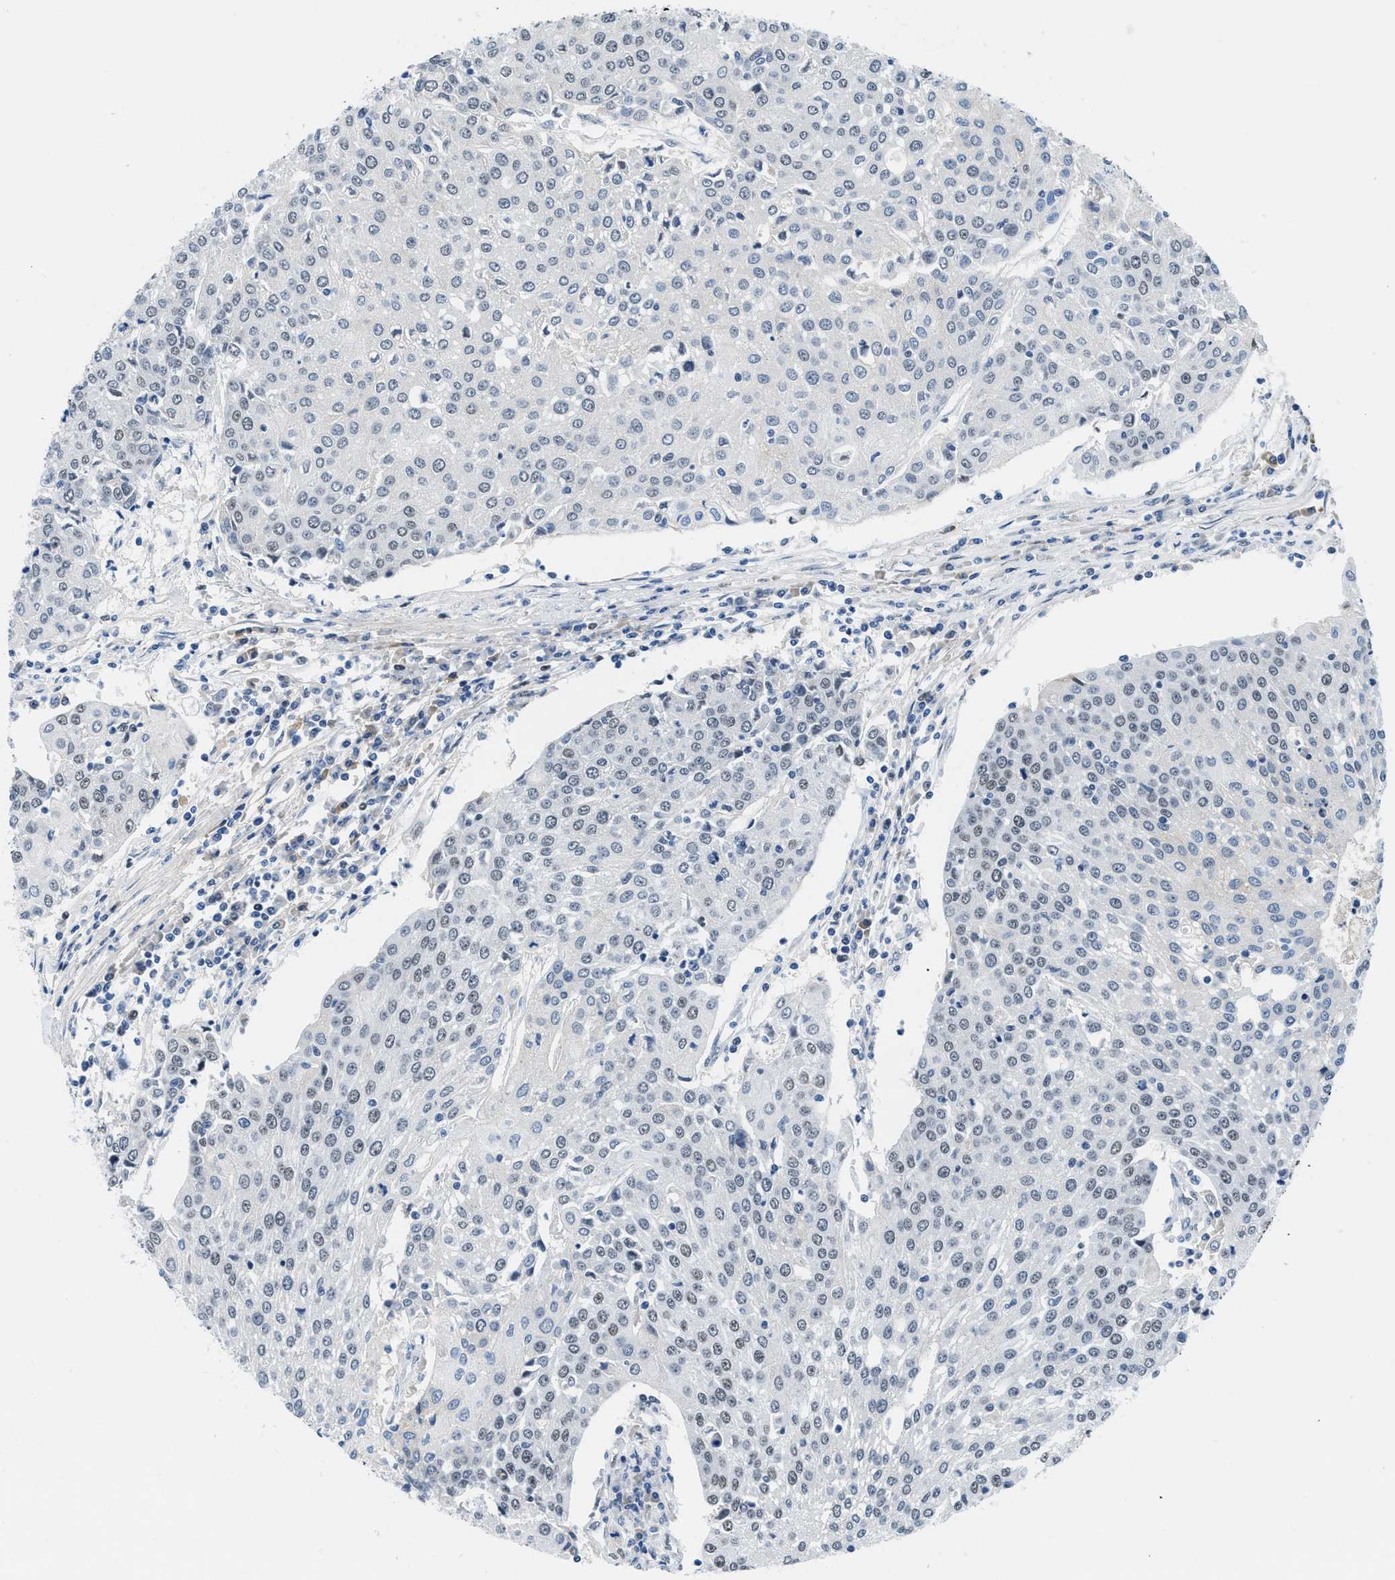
{"staining": {"intensity": "weak", "quantity": "25%-75%", "location": "nuclear"}, "tissue": "urothelial cancer", "cell_type": "Tumor cells", "image_type": "cancer", "snomed": [{"axis": "morphology", "description": "Urothelial carcinoma, High grade"}, {"axis": "topography", "description": "Urinary bladder"}], "caption": "Human high-grade urothelial carcinoma stained with a brown dye demonstrates weak nuclear positive expression in approximately 25%-75% of tumor cells.", "gene": "SMARCAD1", "patient": {"sex": "female", "age": 85}}